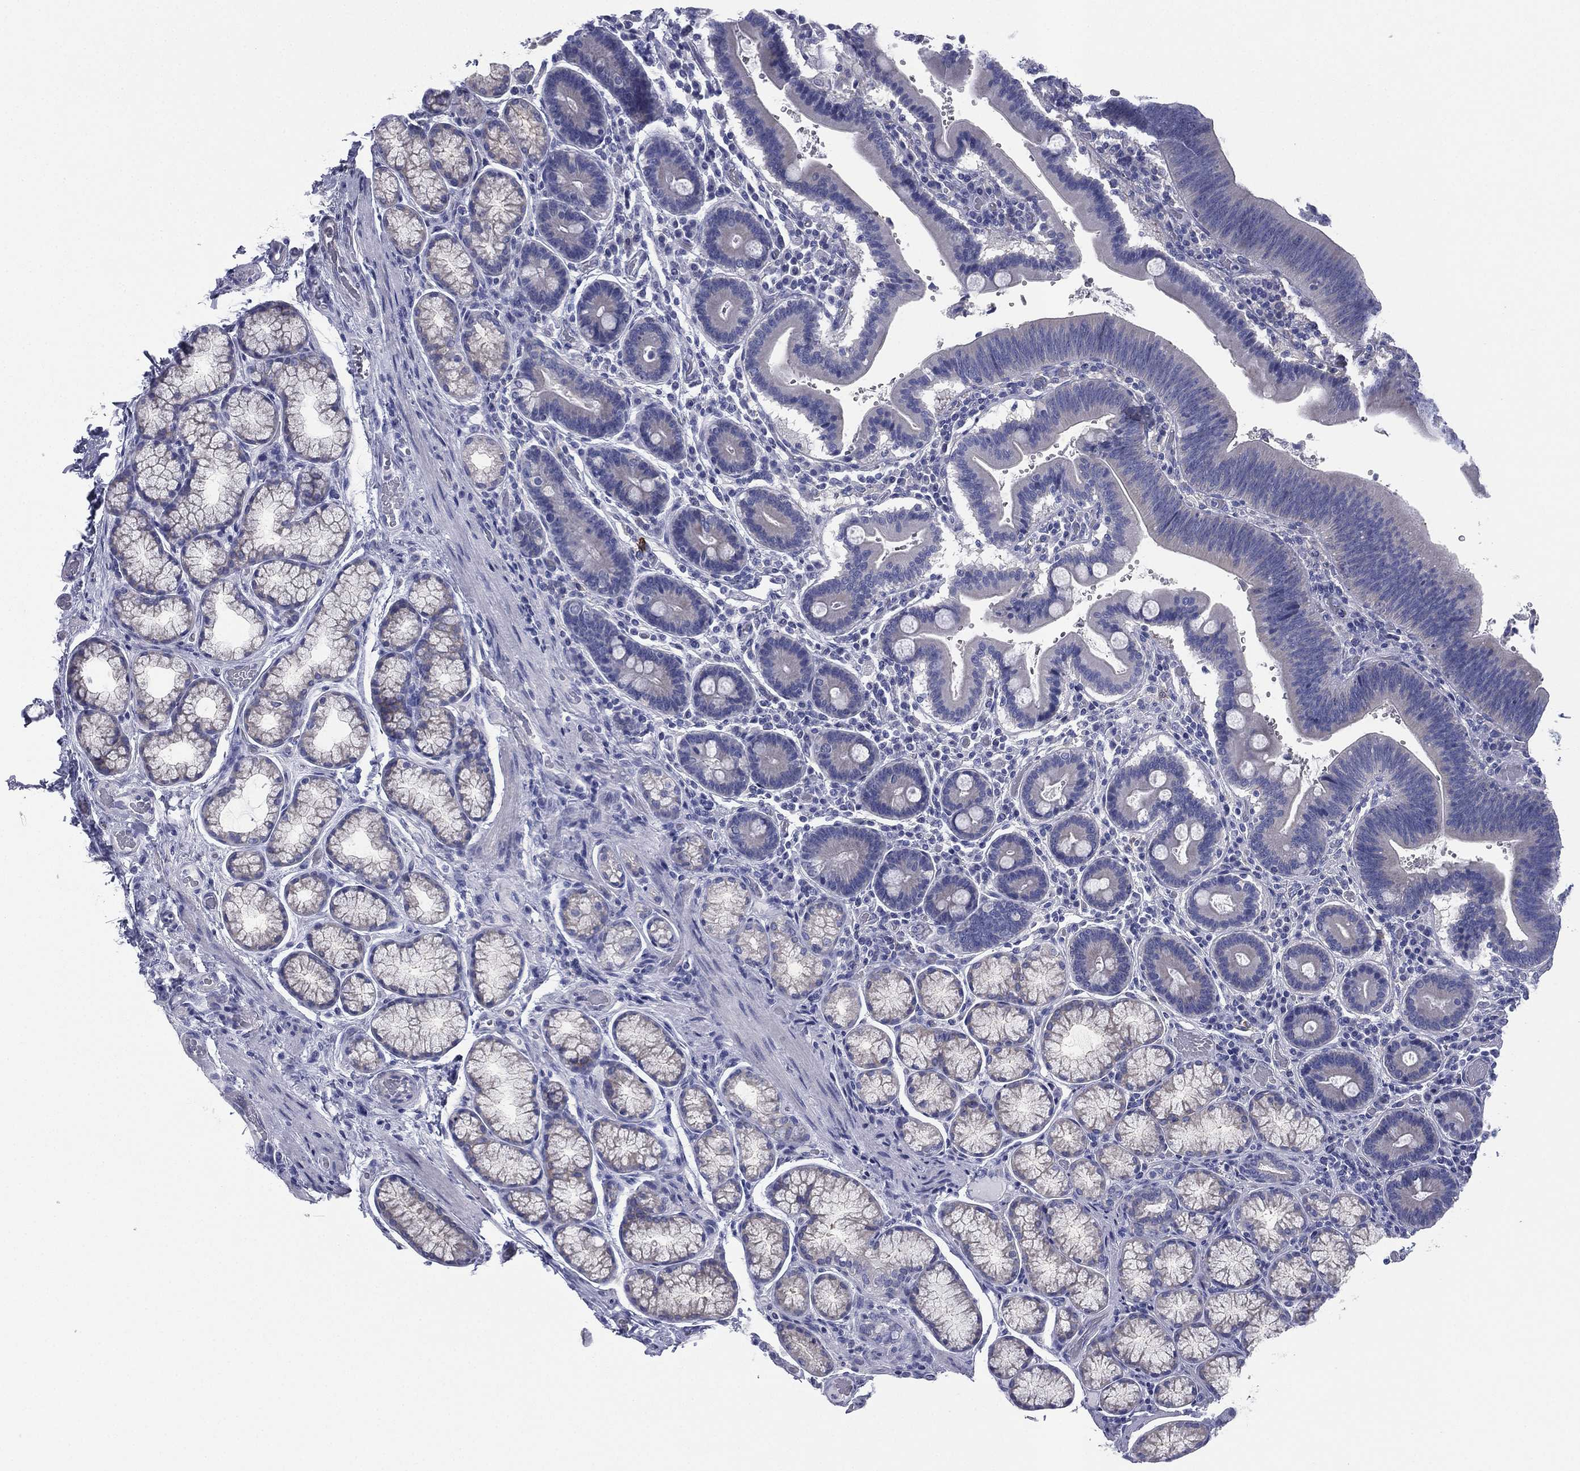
{"staining": {"intensity": "negative", "quantity": "none", "location": "none"}, "tissue": "duodenum", "cell_type": "Glandular cells", "image_type": "normal", "snomed": [{"axis": "morphology", "description": "Normal tissue, NOS"}, {"axis": "topography", "description": "Duodenum"}], "caption": "Protein analysis of benign duodenum reveals no significant positivity in glandular cells. (DAB immunohistochemistry, high magnification).", "gene": "FCER2", "patient": {"sex": "female", "age": 62}}